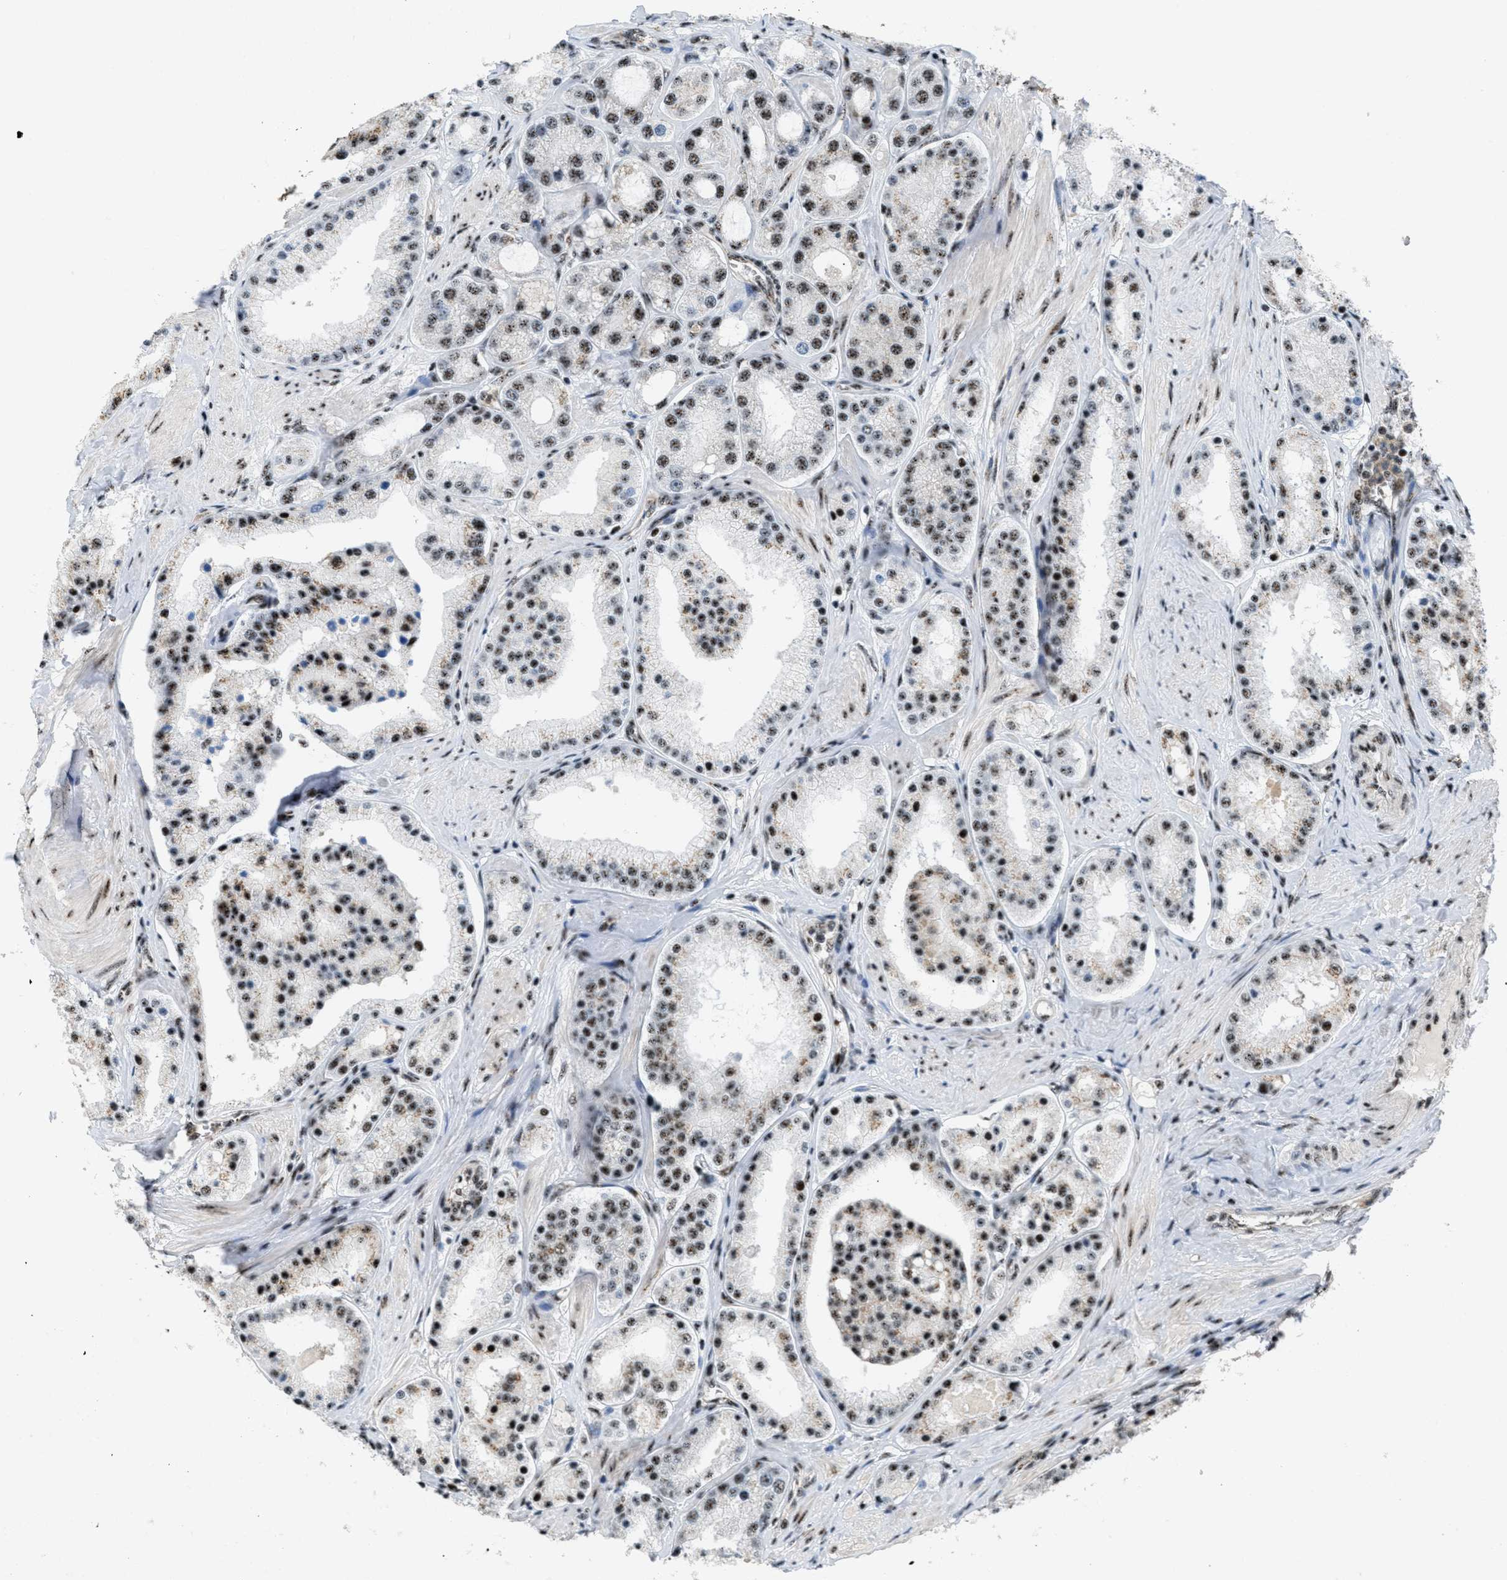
{"staining": {"intensity": "moderate", "quantity": ">75%", "location": "cytoplasmic/membranous,nuclear"}, "tissue": "prostate cancer", "cell_type": "Tumor cells", "image_type": "cancer", "snomed": [{"axis": "morphology", "description": "Adenocarcinoma, Low grade"}, {"axis": "topography", "description": "Prostate"}], "caption": "Immunohistochemistry (IHC) photomicrograph of neoplastic tissue: human prostate cancer stained using IHC shows medium levels of moderate protein expression localized specifically in the cytoplasmic/membranous and nuclear of tumor cells, appearing as a cytoplasmic/membranous and nuclear brown color.", "gene": "CDR2", "patient": {"sex": "male", "age": 63}}